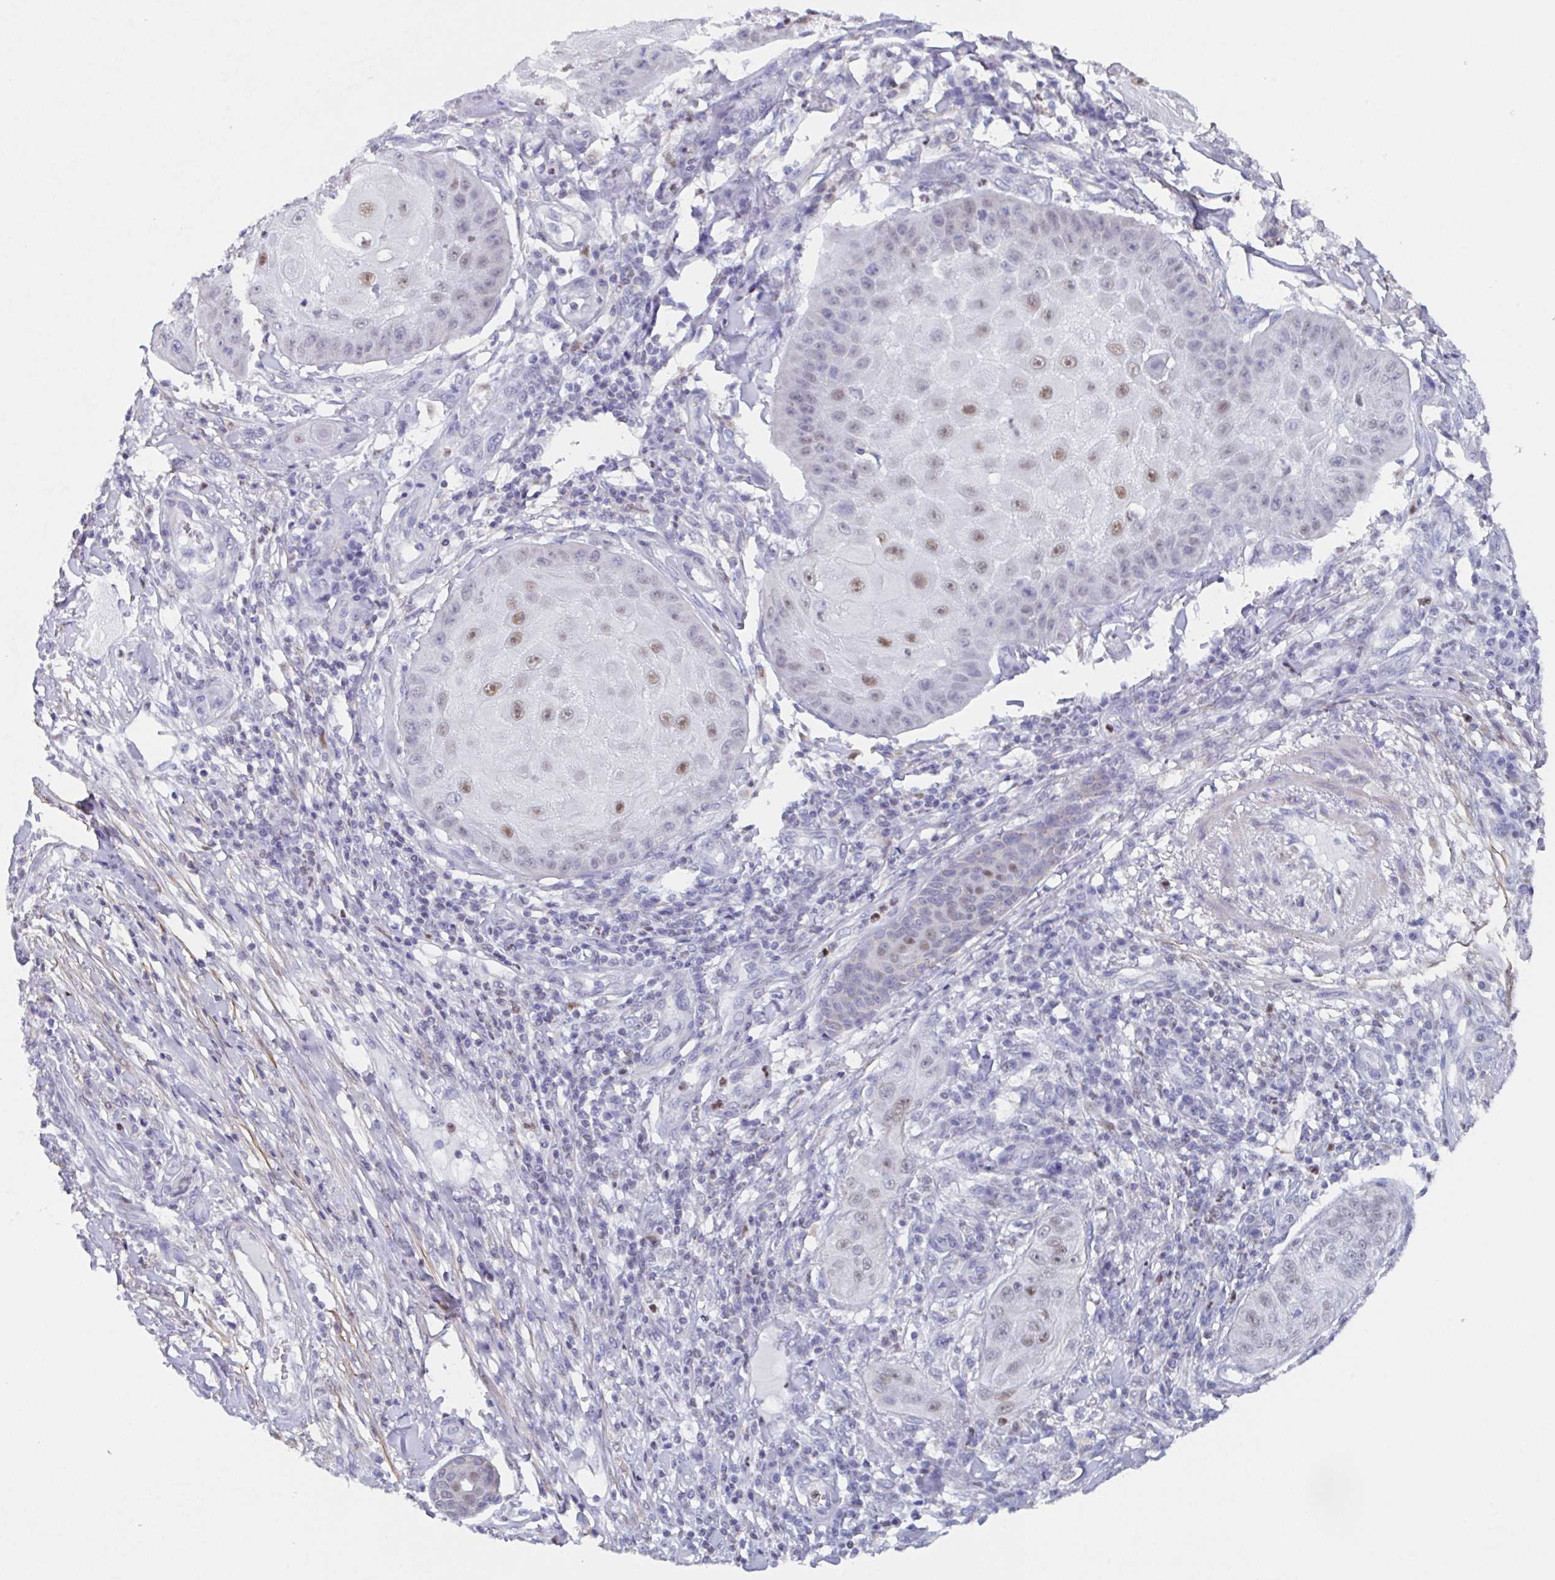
{"staining": {"intensity": "moderate", "quantity": "<25%", "location": "nuclear"}, "tissue": "skin cancer", "cell_type": "Tumor cells", "image_type": "cancer", "snomed": [{"axis": "morphology", "description": "Squamous cell carcinoma, NOS"}, {"axis": "topography", "description": "Skin"}], "caption": "A histopathology image of skin cancer (squamous cell carcinoma) stained for a protein displays moderate nuclear brown staining in tumor cells. Nuclei are stained in blue.", "gene": "PBOV1", "patient": {"sex": "male", "age": 70}}